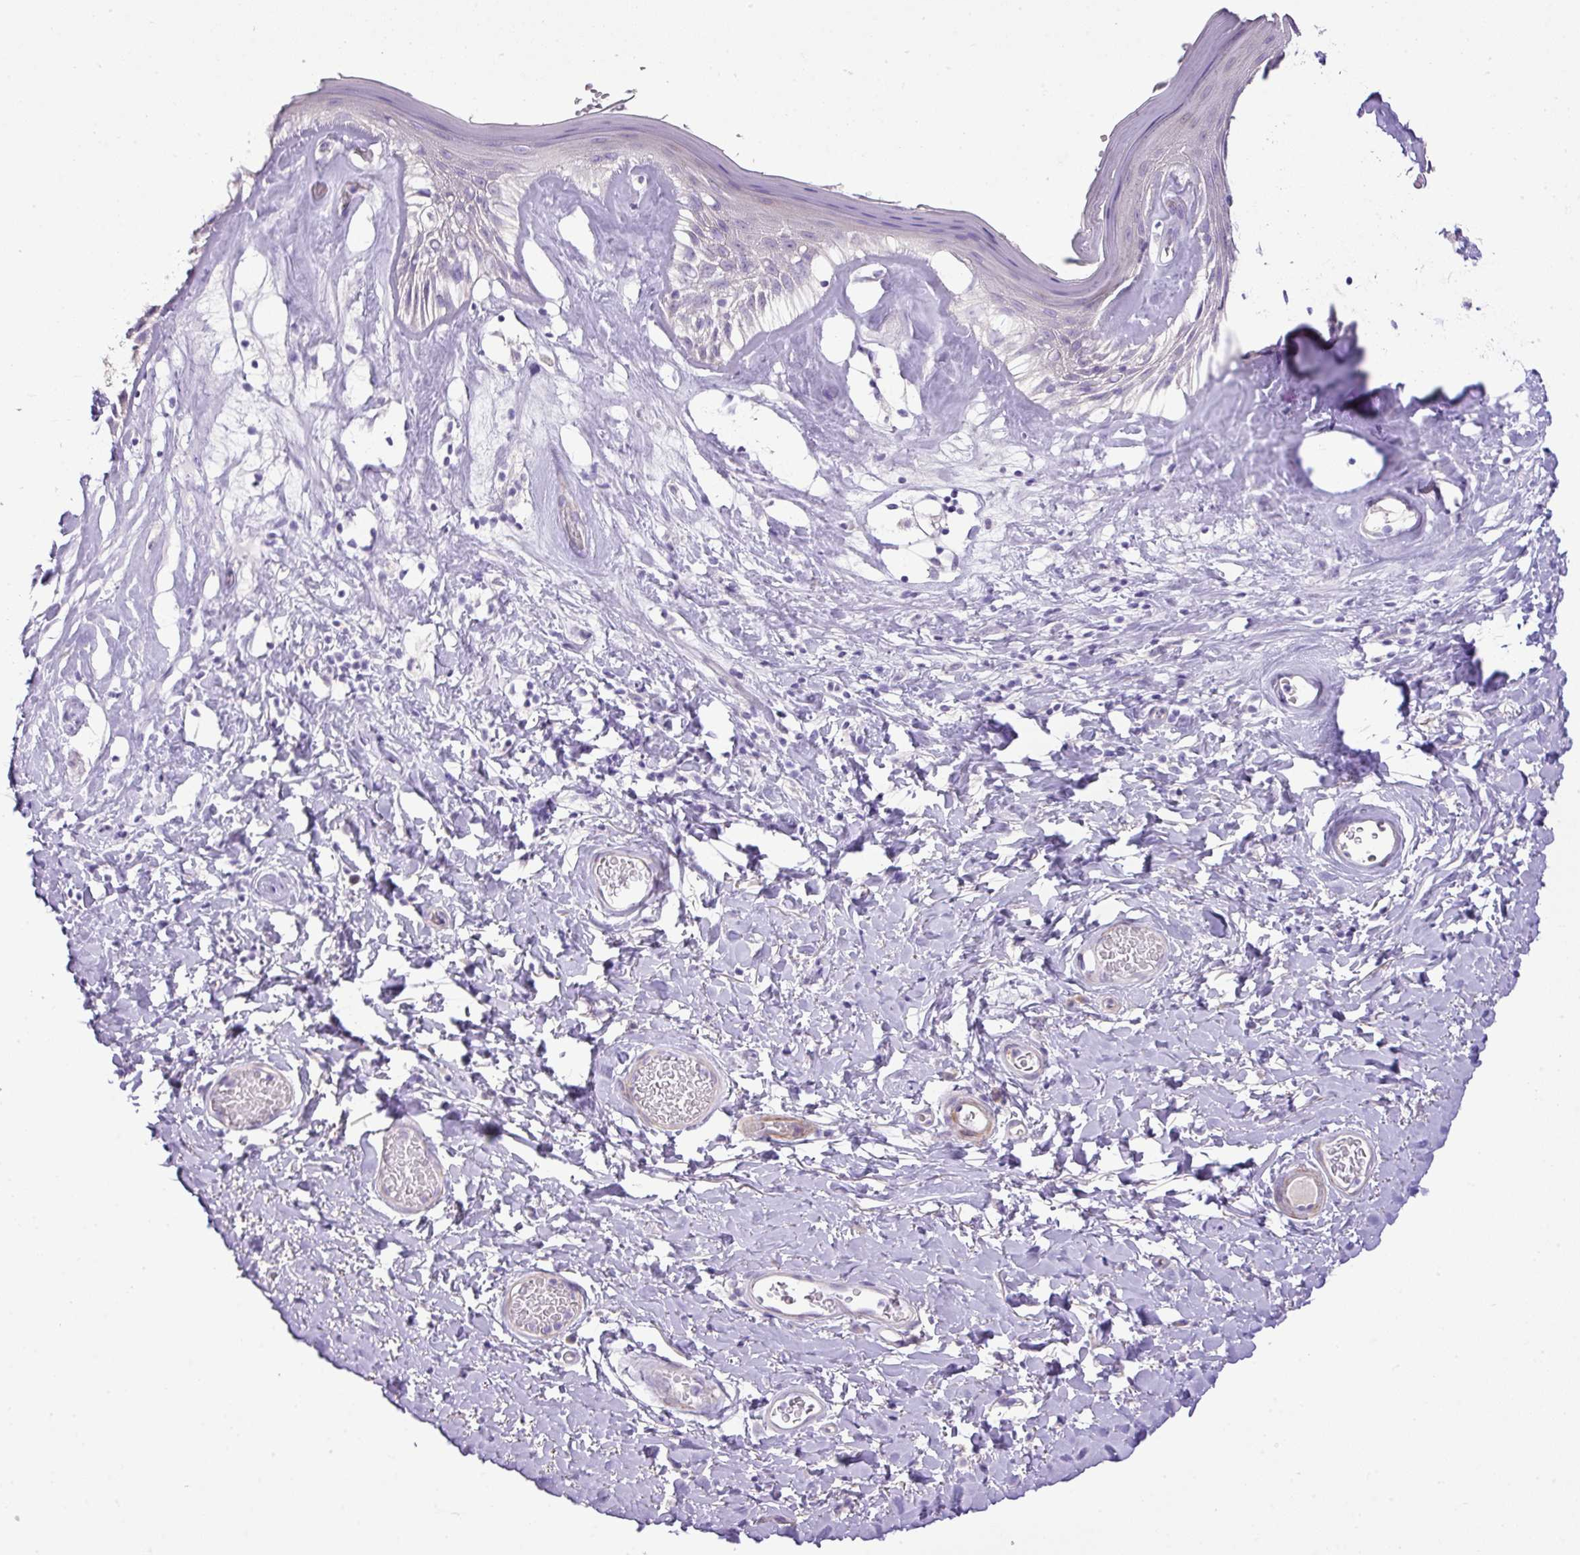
{"staining": {"intensity": "negative", "quantity": "none", "location": "none"}, "tissue": "skin", "cell_type": "Epidermal cells", "image_type": "normal", "snomed": [{"axis": "morphology", "description": "Normal tissue, NOS"}, {"axis": "morphology", "description": "Inflammation, NOS"}, {"axis": "topography", "description": "Vulva"}], "caption": "A high-resolution image shows IHC staining of benign skin, which demonstrates no significant positivity in epidermal cells.", "gene": "DIP2A", "patient": {"sex": "female", "age": 86}}